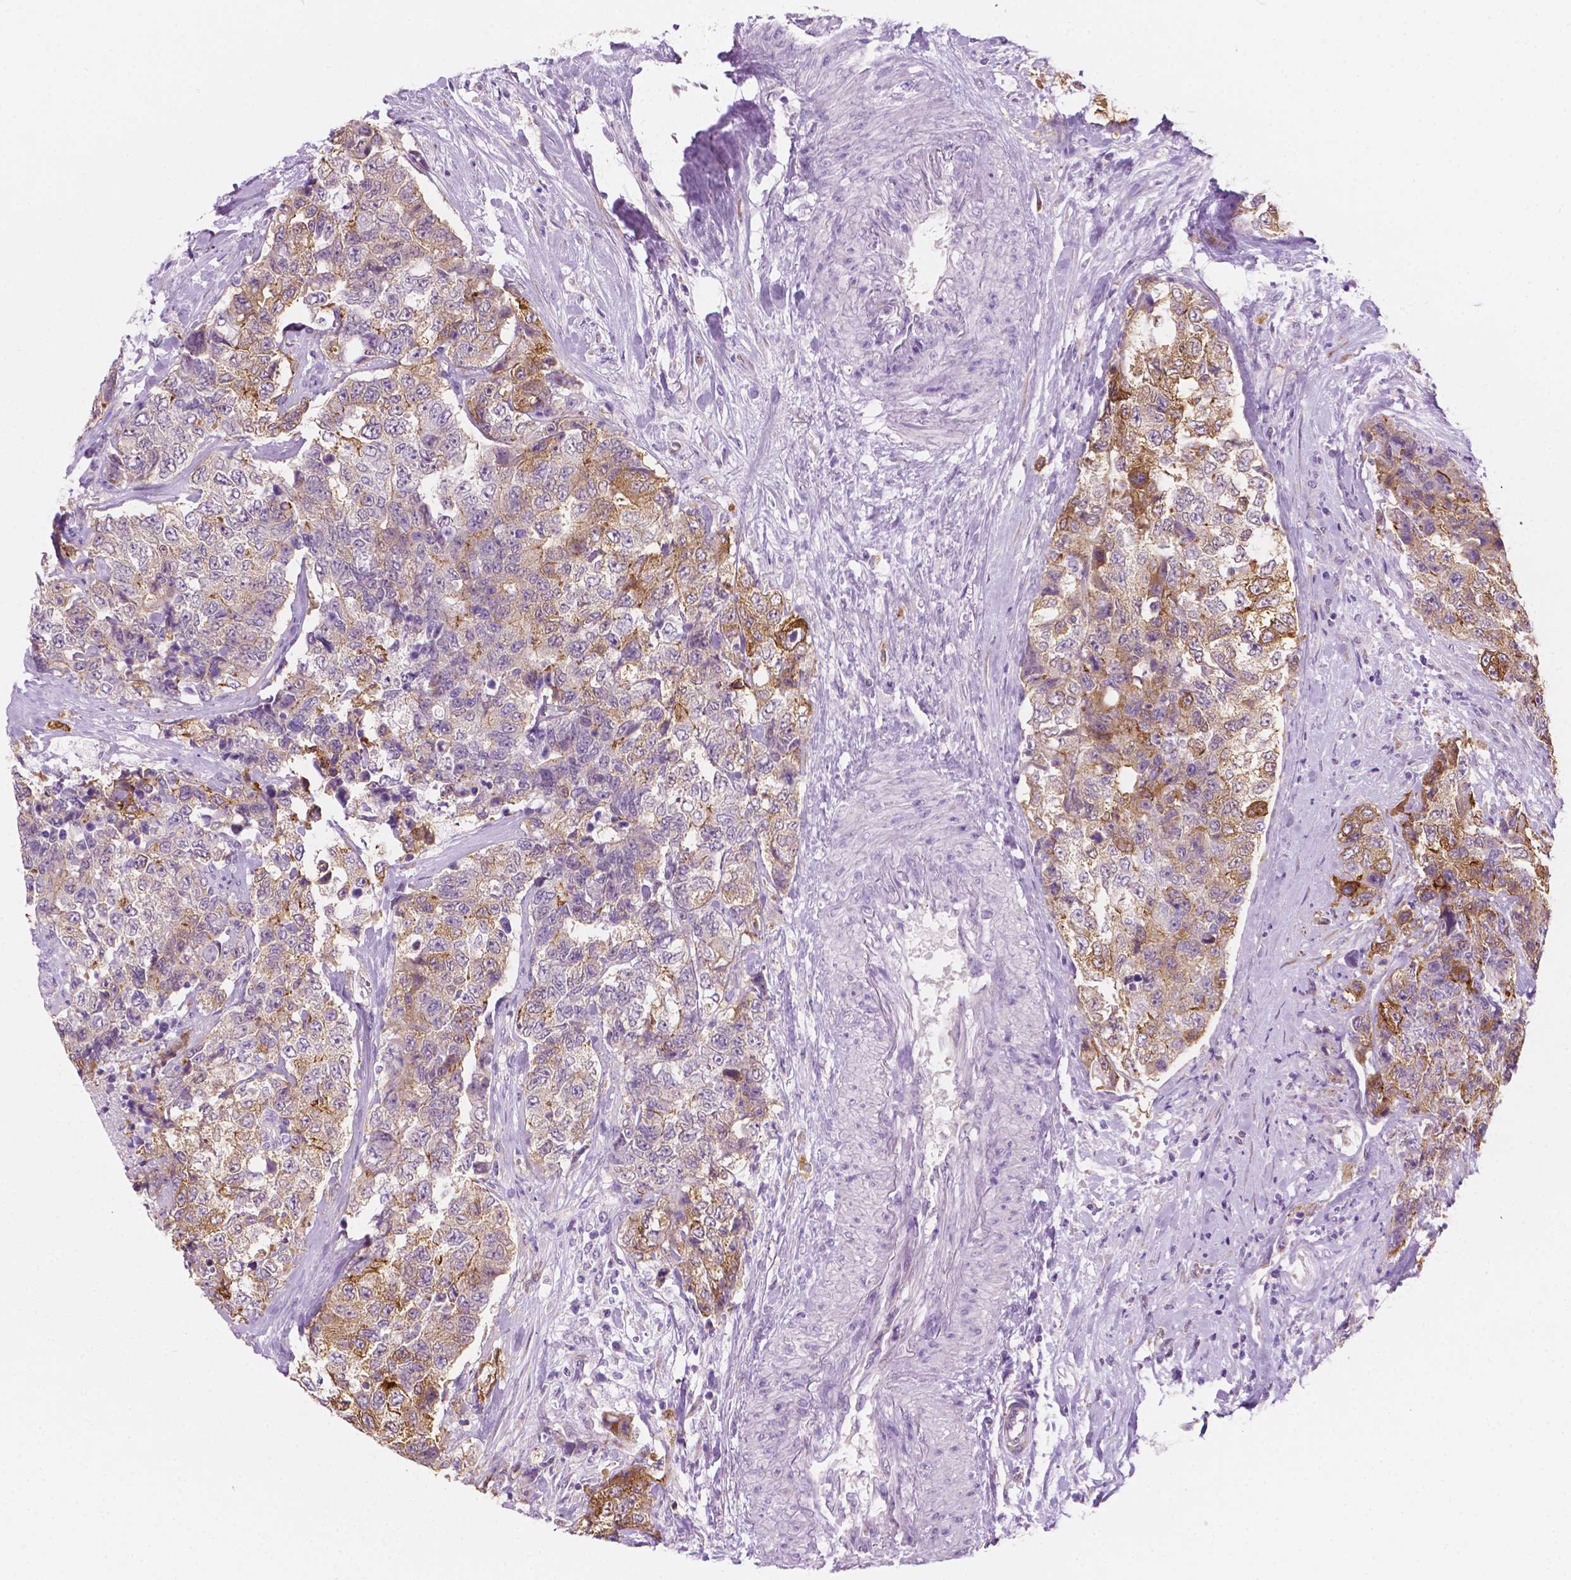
{"staining": {"intensity": "moderate", "quantity": "25%-75%", "location": "cytoplasmic/membranous"}, "tissue": "urothelial cancer", "cell_type": "Tumor cells", "image_type": "cancer", "snomed": [{"axis": "morphology", "description": "Urothelial carcinoma, High grade"}, {"axis": "topography", "description": "Urinary bladder"}], "caption": "Urothelial cancer stained with a protein marker exhibits moderate staining in tumor cells.", "gene": "EPPK1", "patient": {"sex": "female", "age": 78}}